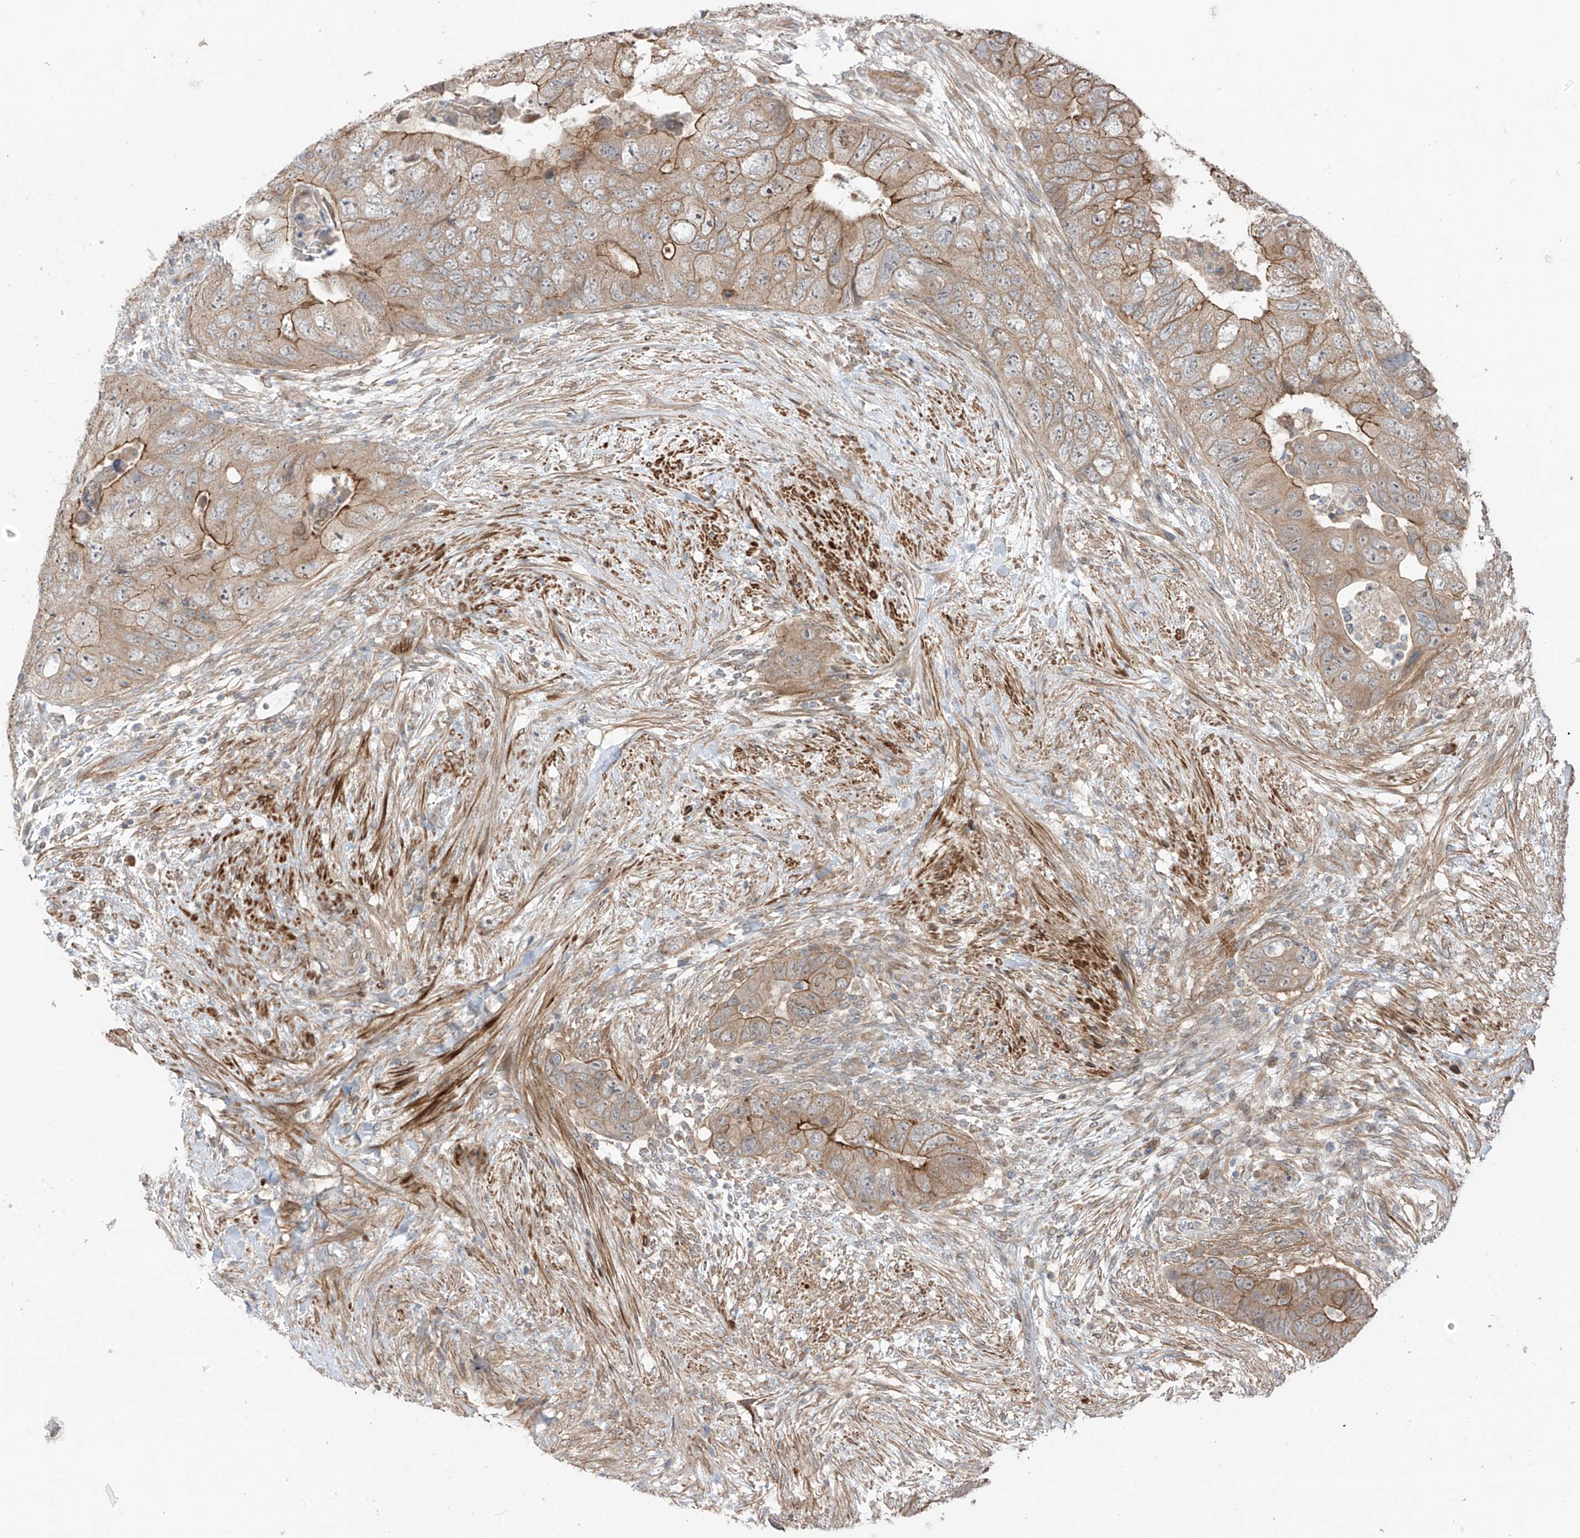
{"staining": {"intensity": "moderate", "quantity": ">75%", "location": "cytoplasmic/membranous"}, "tissue": "colorectal cancer", "cell_type": "Tumor cells", "image_type": "cancer", "snomed": [{"axis": "morphology", "description": "Adenocarcinoma, NOS"}, {"axis": "topography", "description": "Rectum"}], "caption": "Protein staining shows moderate cytoplasmic/membranous expression in approximately >75% of tumor cells in colorectal adenocarcinoma.", "gene": "LRRC74A", "patient": {"sex": "male", "age": 63}}